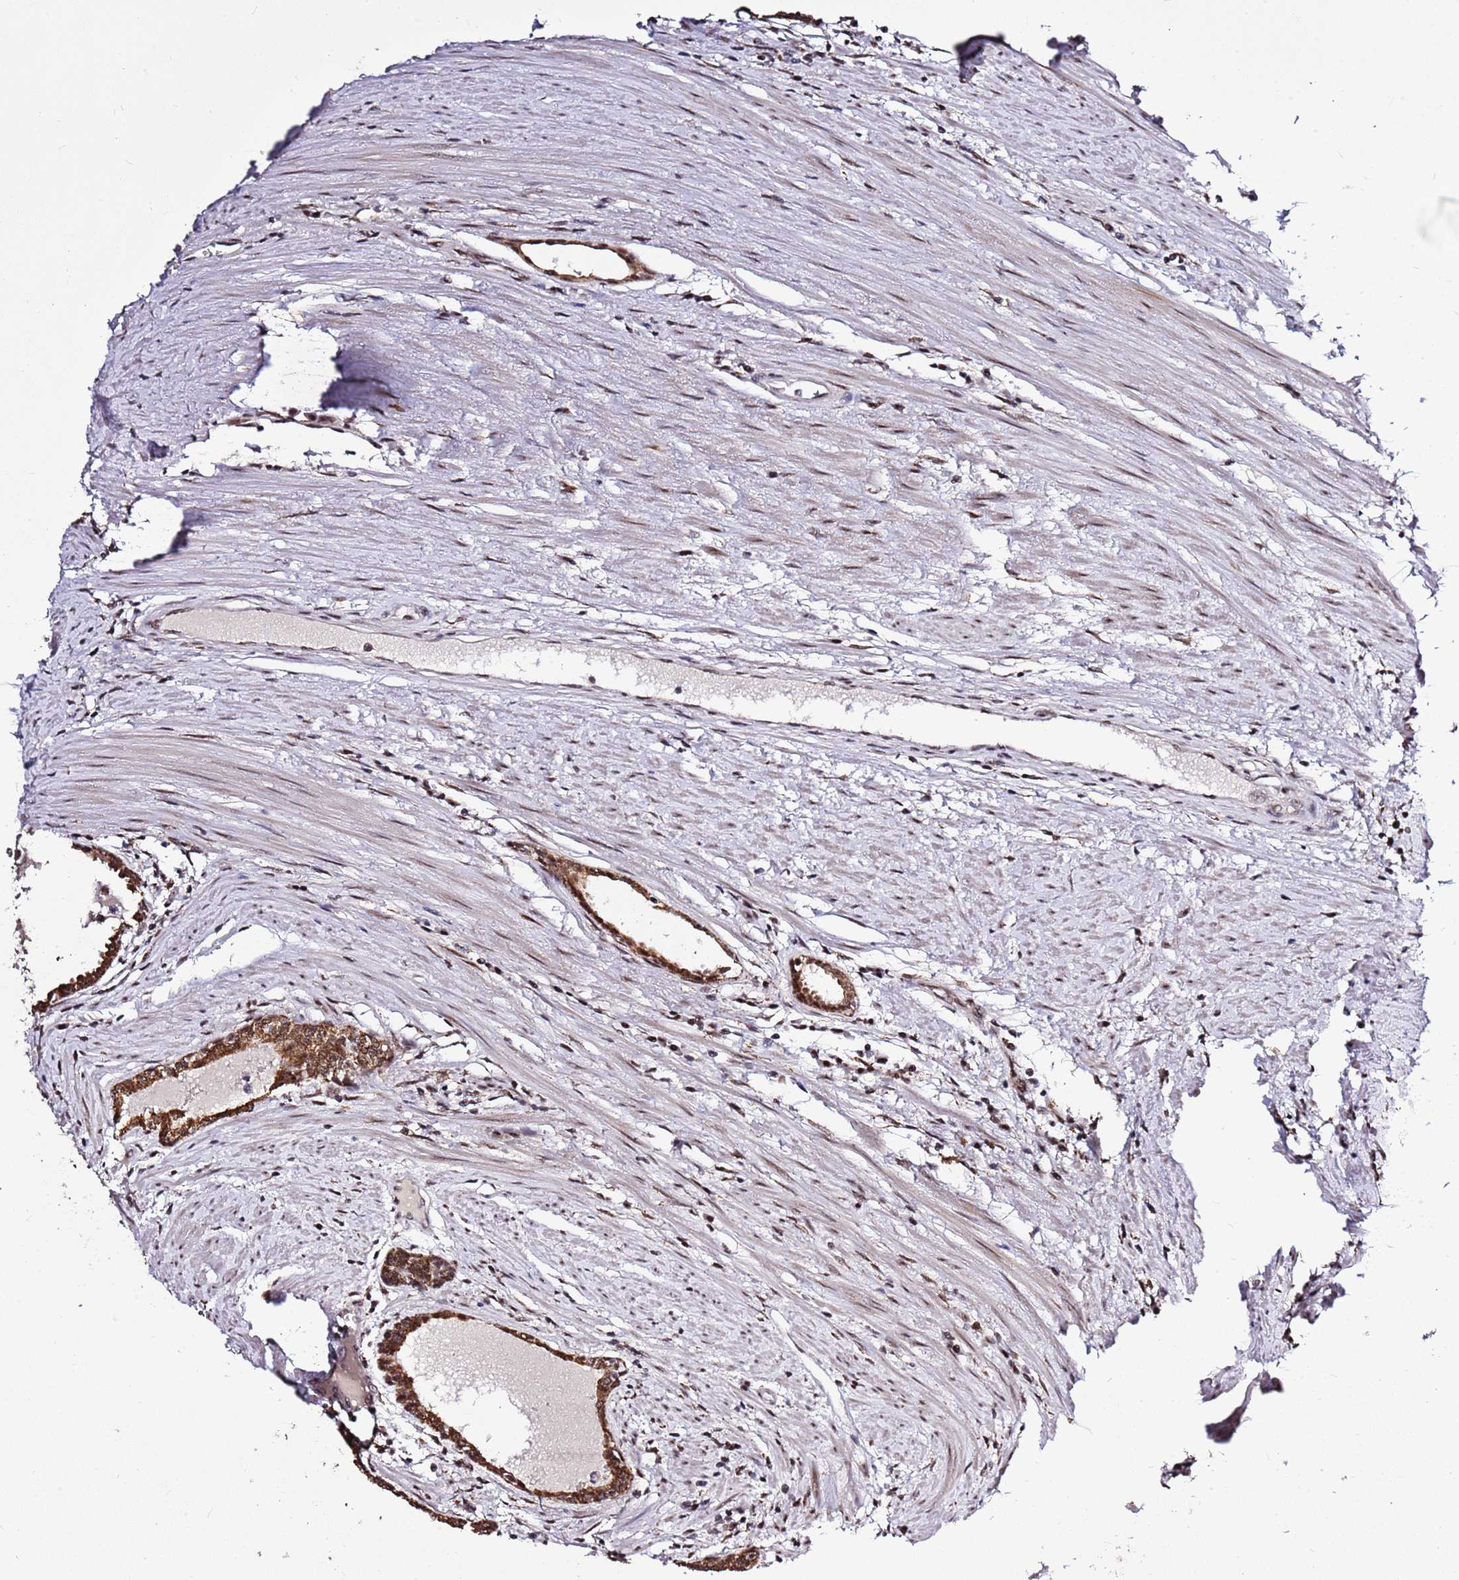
{"staining": {"intensity": "strong", "quantity": ">75%", "location": "cytoplasmic/membranous,nuclear"}, "tissue": "prostate cancer", "cell_type": "Tumor cells", "image_type": "cancer", "snomed": [{"axis": "morphology", "description": "Adenocarcinoma, High grade"}, {"axis": "topography", "description": "Prostate"}], "caption": "Protein staining exhibits strong cytoplasmic/membranous and nuclear positivity in about >75% of tumor cells in prostate cancer (adenocarcinoma (high-grade)).", "gene": "AKAP8L", "patient": {"sex": "male", "age": 68}}